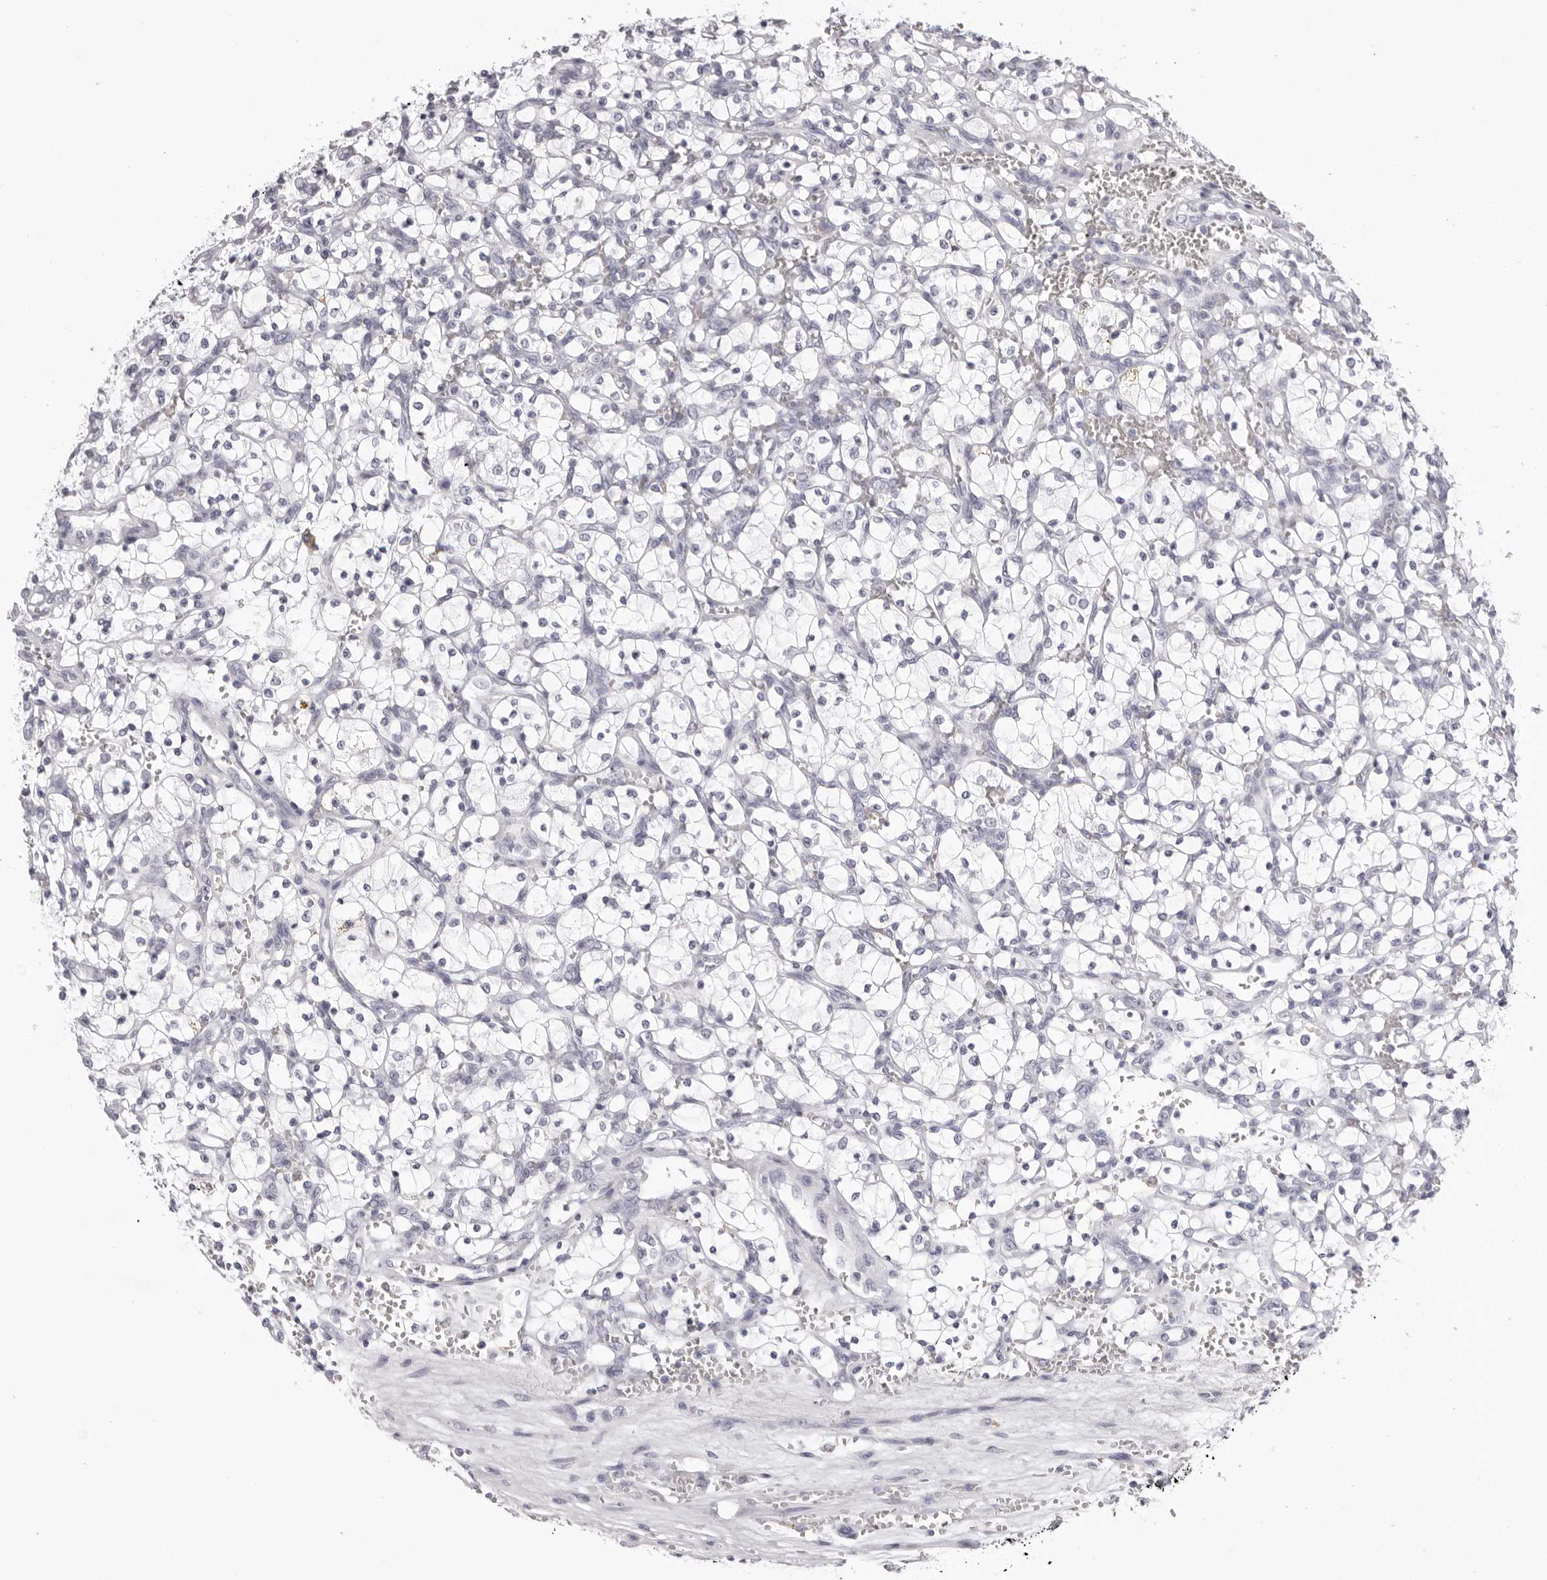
{"staining": {"intensity": "negative", "quantity": "none", "location": "none"}, "tissue": "renal cancer", "cell_type": "Tumor cells", "image_type": "cancer", "snomed": [{"axis": "morphology", "description": "Adenocarcinoma, NOS"}, {"axis": "topography", "description": "Kidney"}], "caption": "High power microscopy micrograph of an immunohistochemistry (IHC) histopathology image of renal cancer (adenocarcinoma), revealing no significant expression in tumor cells. The staining is performed using DAB (3,3'-diaminobenzidine) brown chromogen with nuclei counter-stained in using hematoxylin.", "gene": "TMOD4", "patient": {"sex": "female", "age": 69}}